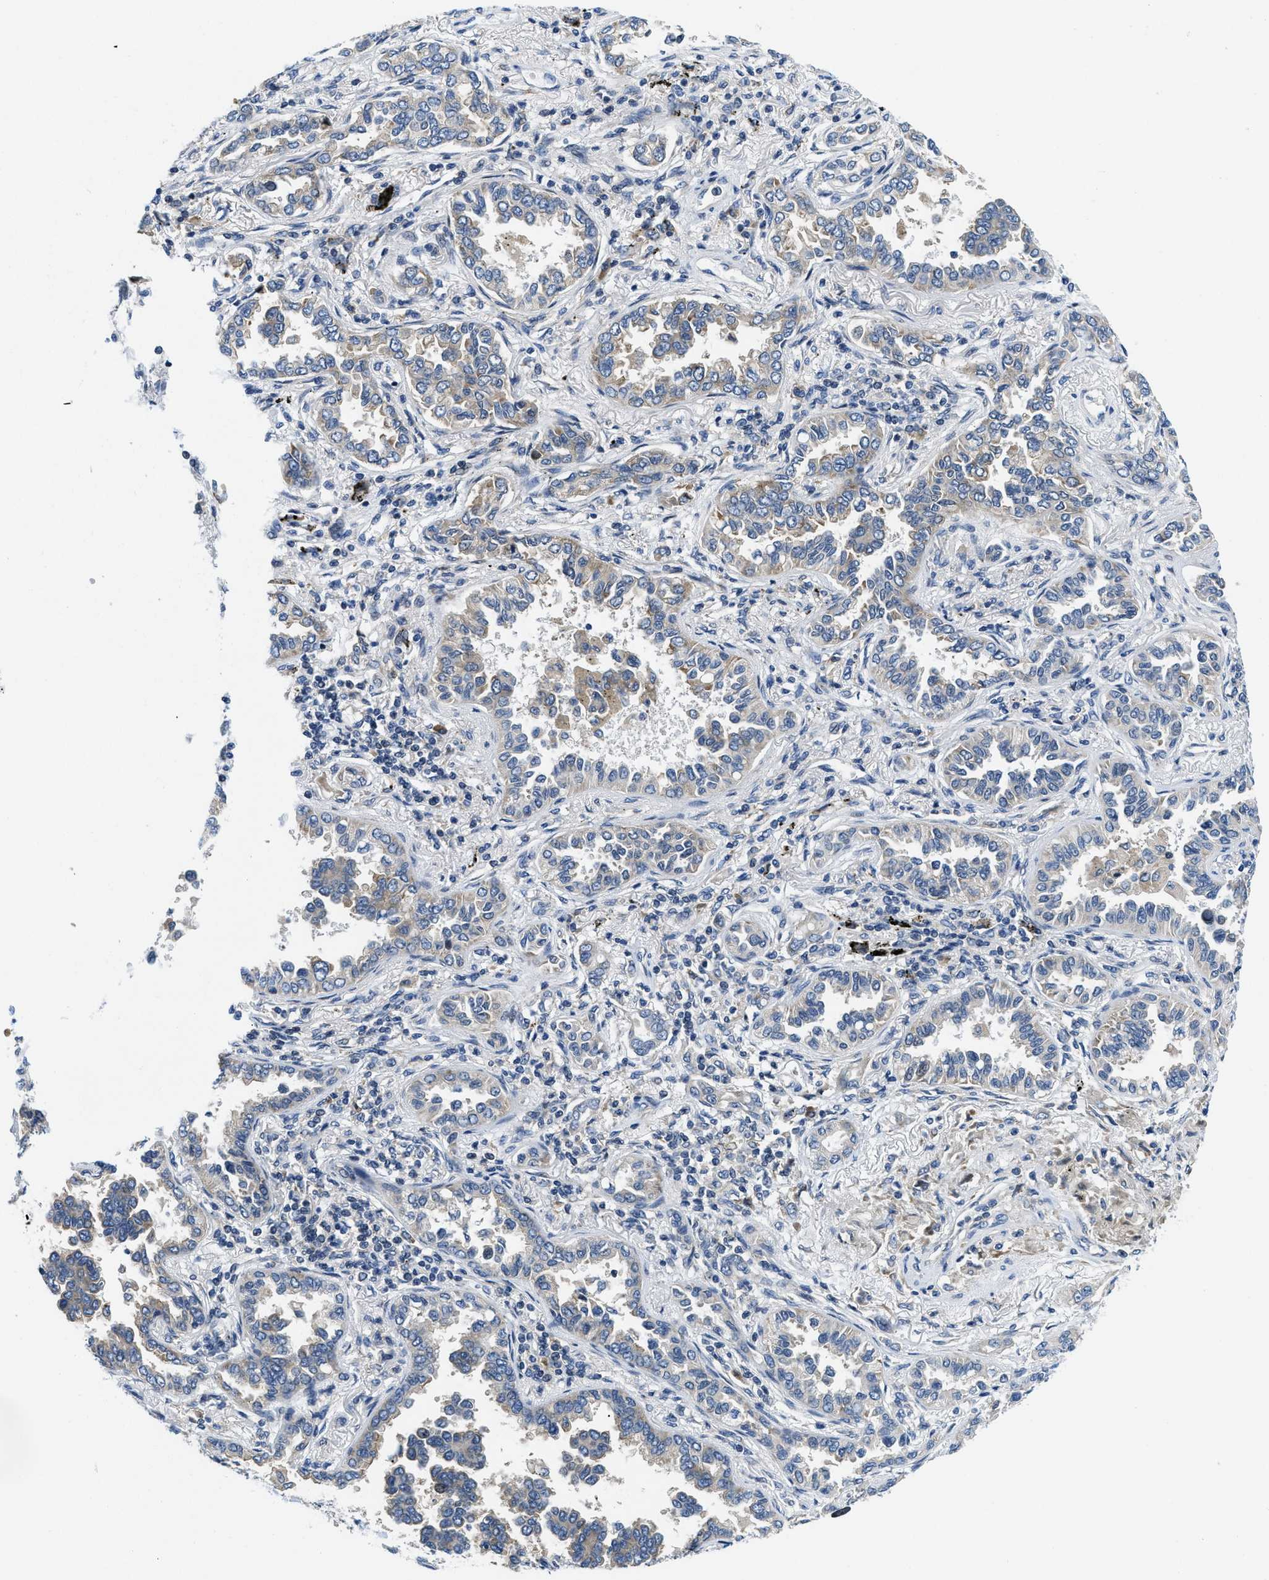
{"staining": {"intensity": "weak", "quantity": "25%-75%", "location": "cytoplasmic/membranous"}, "tissue": "lung cancer", "cell_type": "Tumor cells", "image_type": "cancer", "snomed": [{"axis": "morphology", "description": "Normal tissue, NOS"}, {"axis": "morphology", "description": "Adenocarcinoma, NOS"}, {"axis": "topography", "description": "Lung"}], "caption": "Adenocarcinoma (lung) stained with a brown dye demonstrates weak cytoplasmic/membranous positive expression in about 25%-75% of tumor cells.", "gene": "IKBKE", "patient": {"sex": "male", "age": 59}}